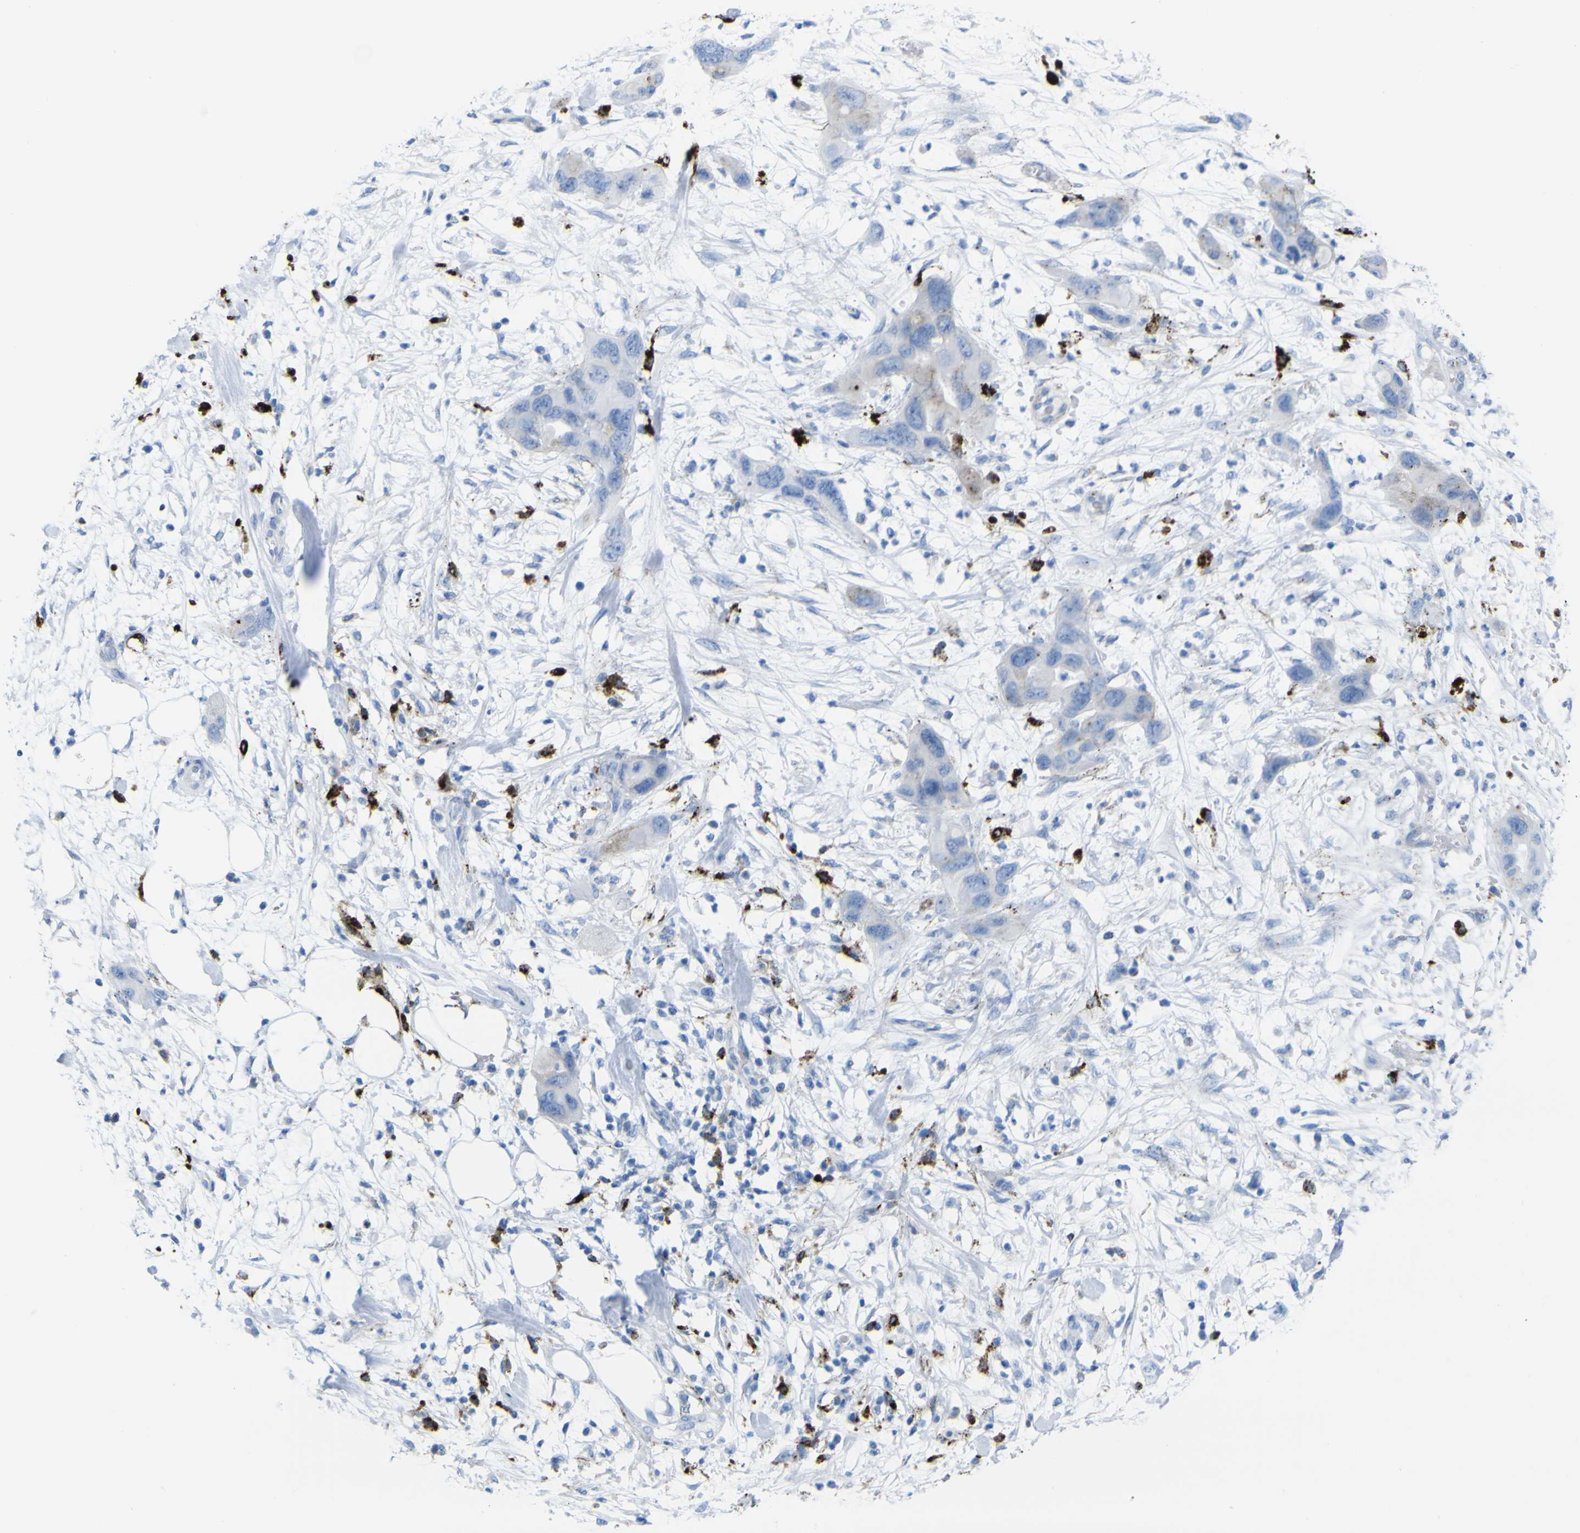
{"staining": {"intensity": "negative", "quantity": "none", "location": "none"}, "tissue": "pancreatic cancer", "cell_type": "Tumor cells", "image_type": "cancer", "snomed": [{"axis": "morphology", "description": "Adenocarcinoma, NOS"}, {"axis": "topography", "description": "Pancreas"}], "caption": "High power microscopy micrograph of an IHC histopathology image of adenocarcinoma (pancreatic), revealing no significant positivity in tumor cells.", "gene": "PLD3", "patient": {"sex": "female", "age": 71}}